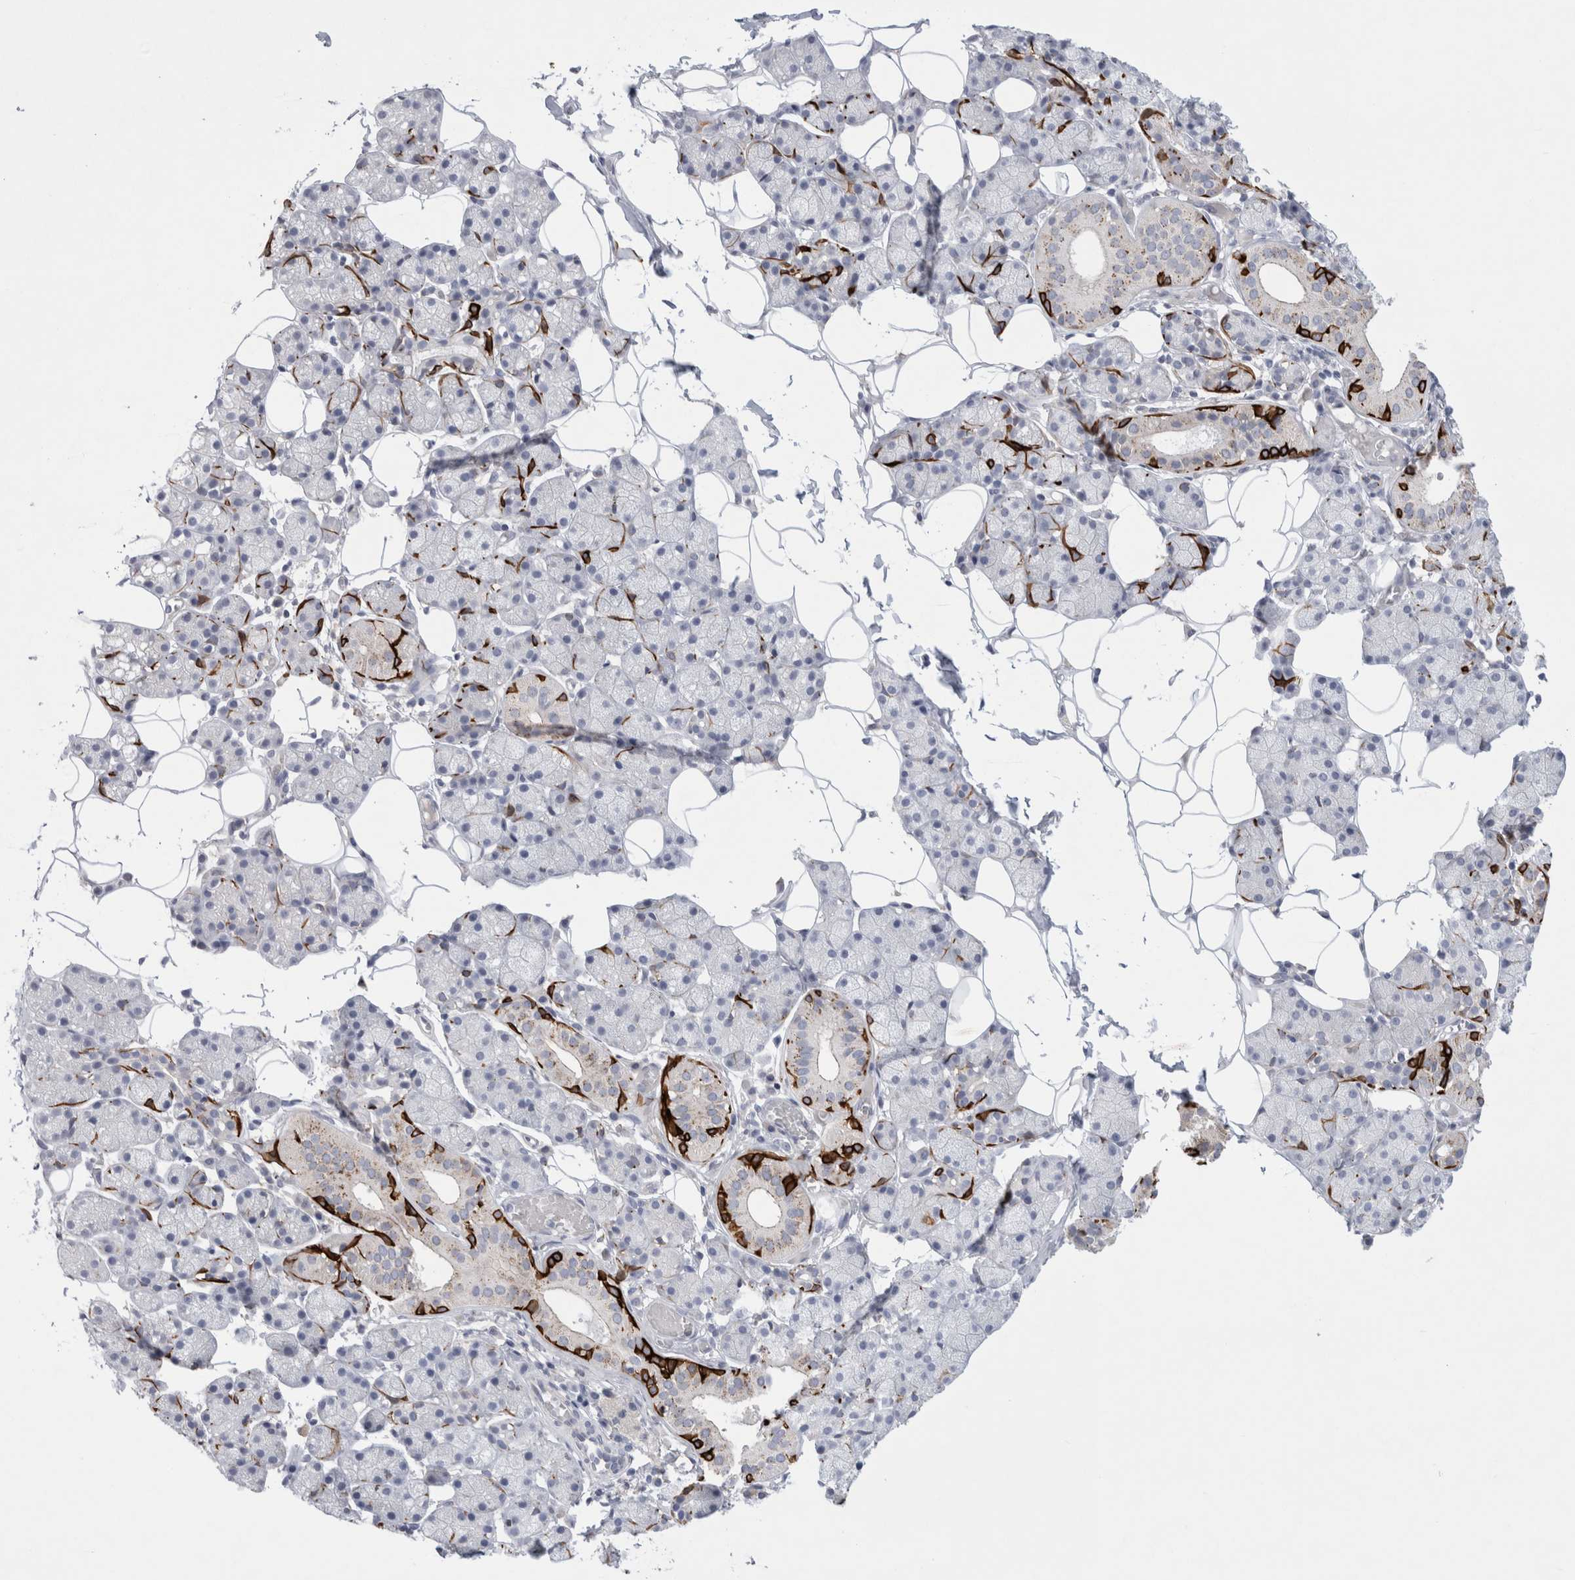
{"staining": {"intensity": "negative", "quantity": "none", "location": "none"}, "tissue": "salivary gland", "cell_type": "Glandular cells", "image_type": "normal", "snomed": [{"axis": "morphology", "description": "Normal tissue, NOS"}, {"axis": "topography", "description": "Salivary gland"}], "caption": "Immunohistochemistry micrograph of normal human salivary gland stained for a protein (brown), which reveals no positivity in glandular cells.", "gene": "GAA", "patient": {"sex": "female", "age": 33}}